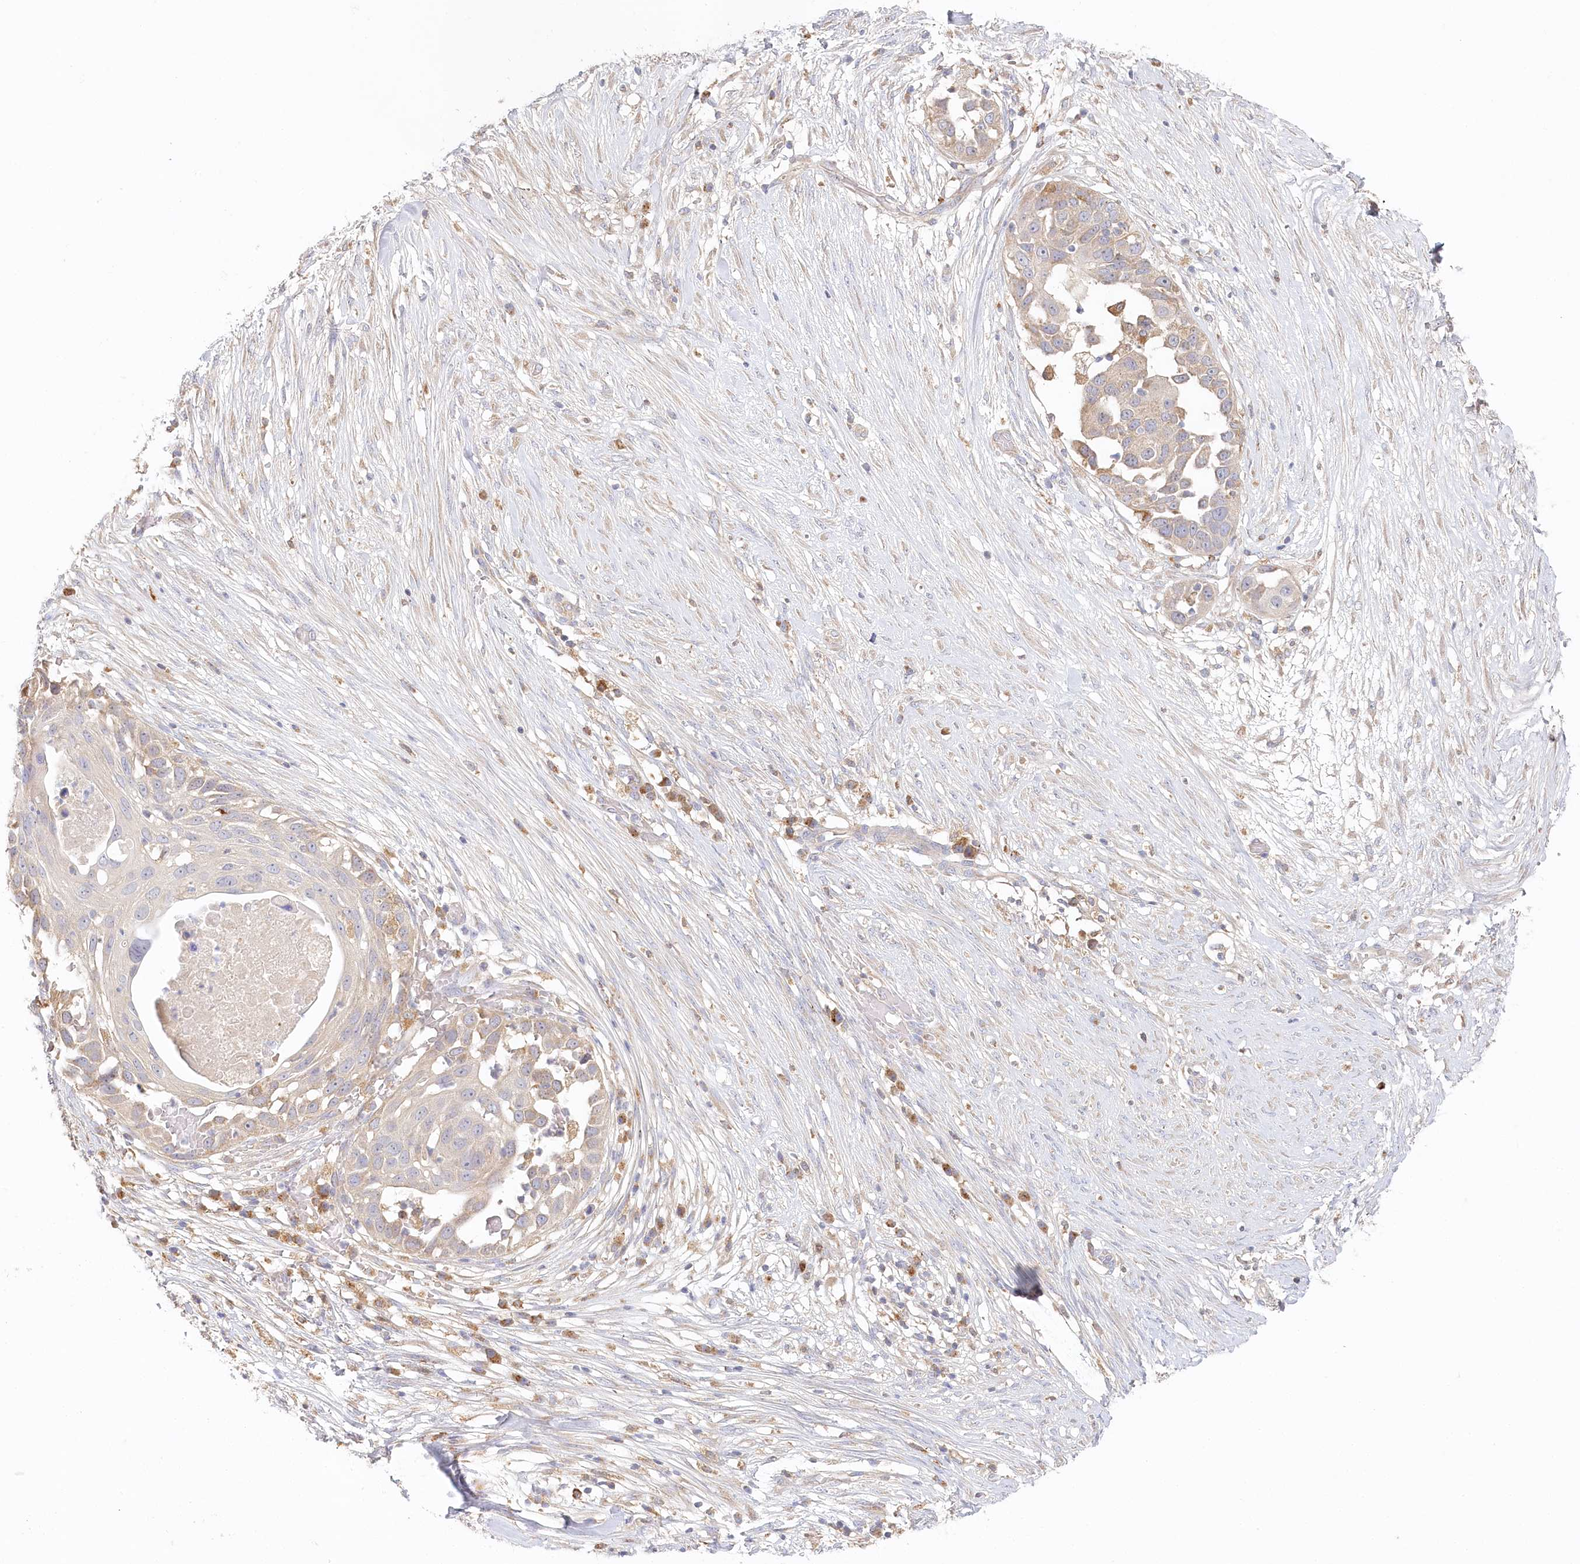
{"staining": {"intensity": "weak", "quantity": "<25%", "location": "cytoplasmic/membranous"}, "tissue": "skin cancer", "cell_type": "Tumor cells", "image_type": "cancer", "snomed": [{"axis": "morphology", "description": "Squamous cell carcinoma, NOS"}, {"axis": "topography", "description": "Skin"}], "caption": "Tumor cells are negative for protein expression in human skin cancer. The staining is performed using DAB brown chromogen with nuclei counter-stained in using hematoxylin.", "gene": "VSIG1", "patient": {"sex": "female", "age": 44}}